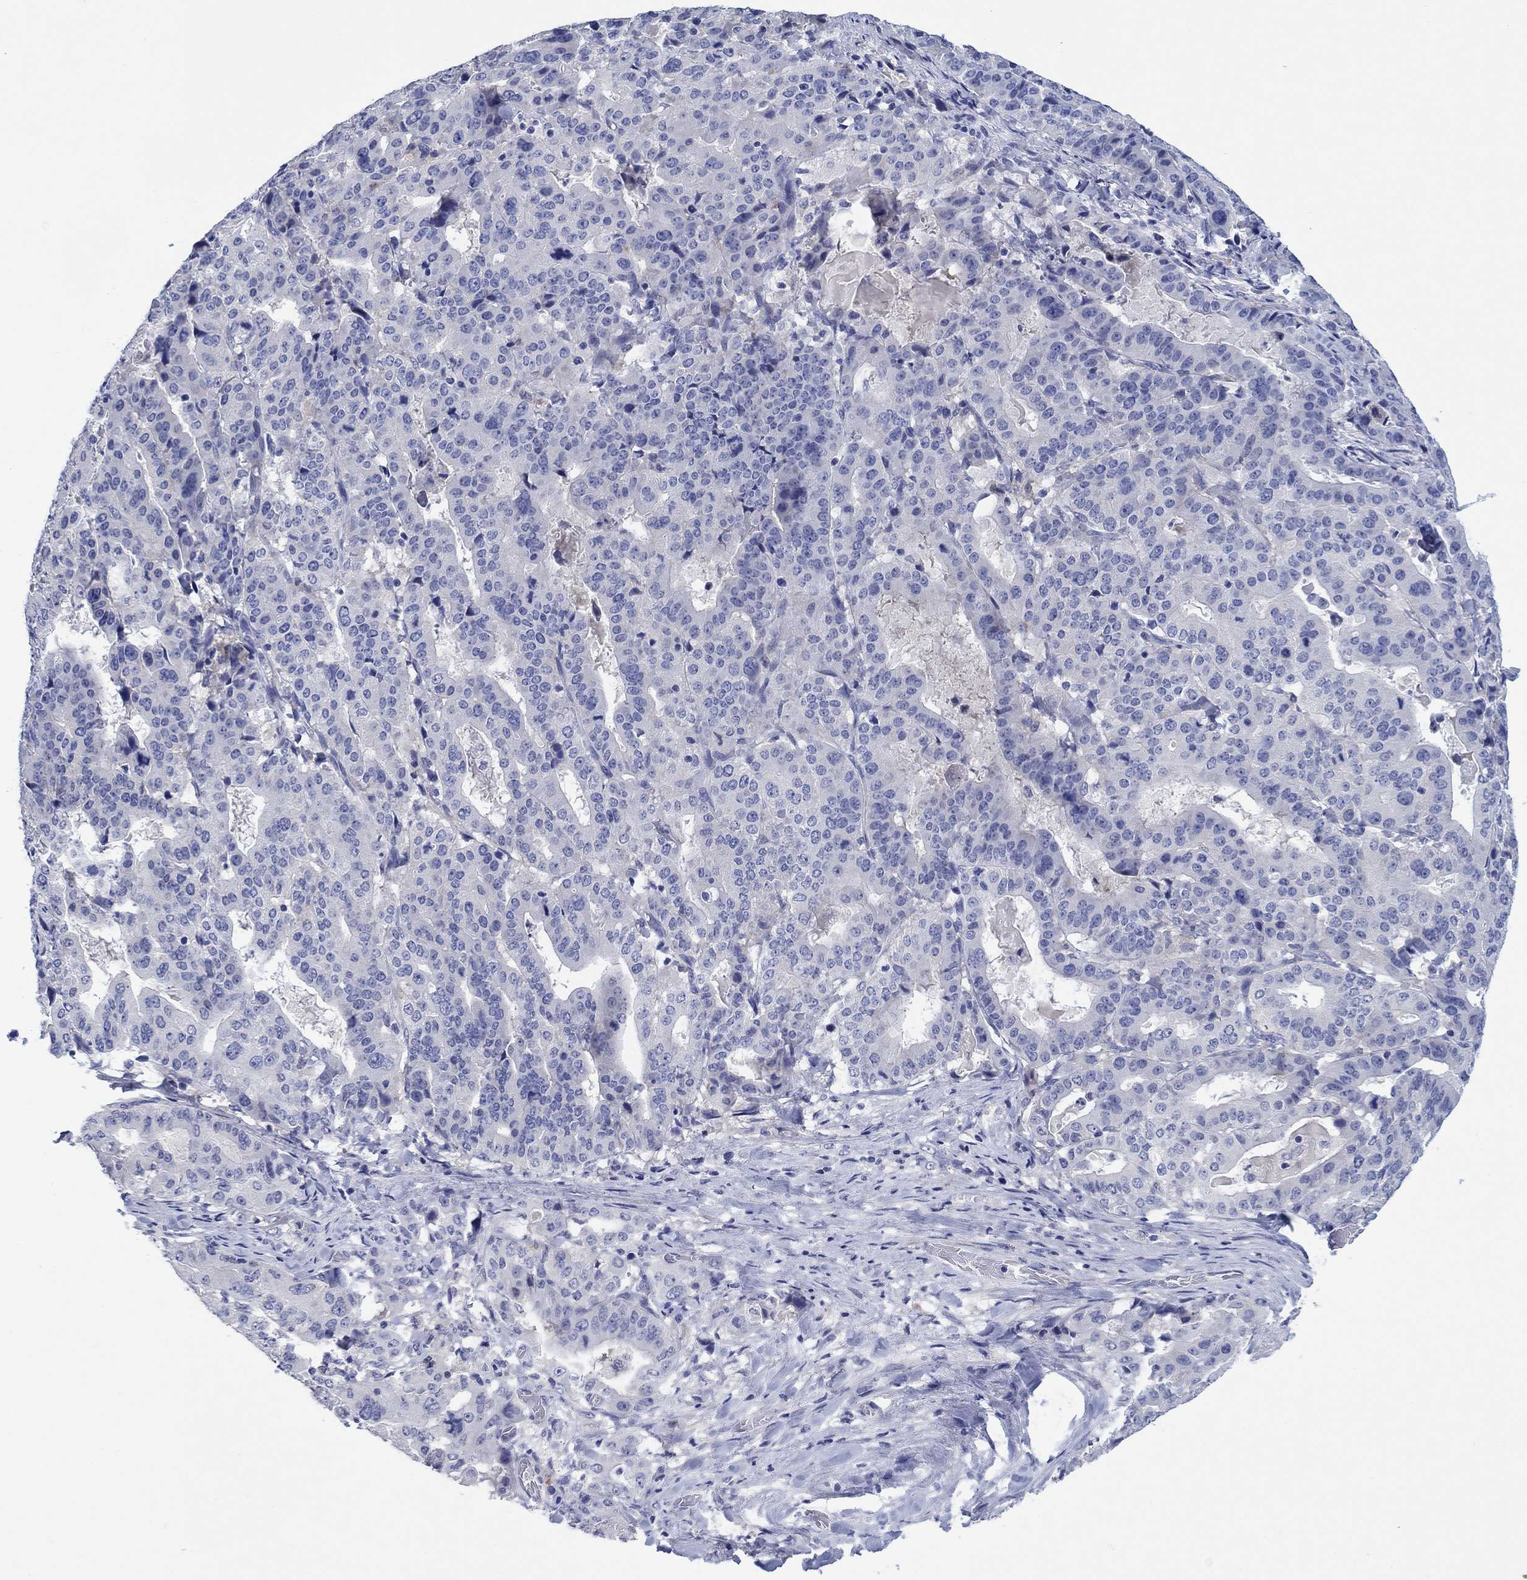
{"staining": {"intensity": "negative", "quantity": "none", "location": "none"}, "tissue": "stomach cancer", "cell_type": "Tumor cells", "image_type": "cancer", "snomed": [{"axis": "morphology", "description": "Adenocarcinoma, NOS"}, {"axis": "topography", "description": "Stomach"}], "caption": "There is no significant expression in tumor cells of adenocarcinoma (stomach).", "gene": "HDC", "patient": {"sex": "male", "age": 48}}